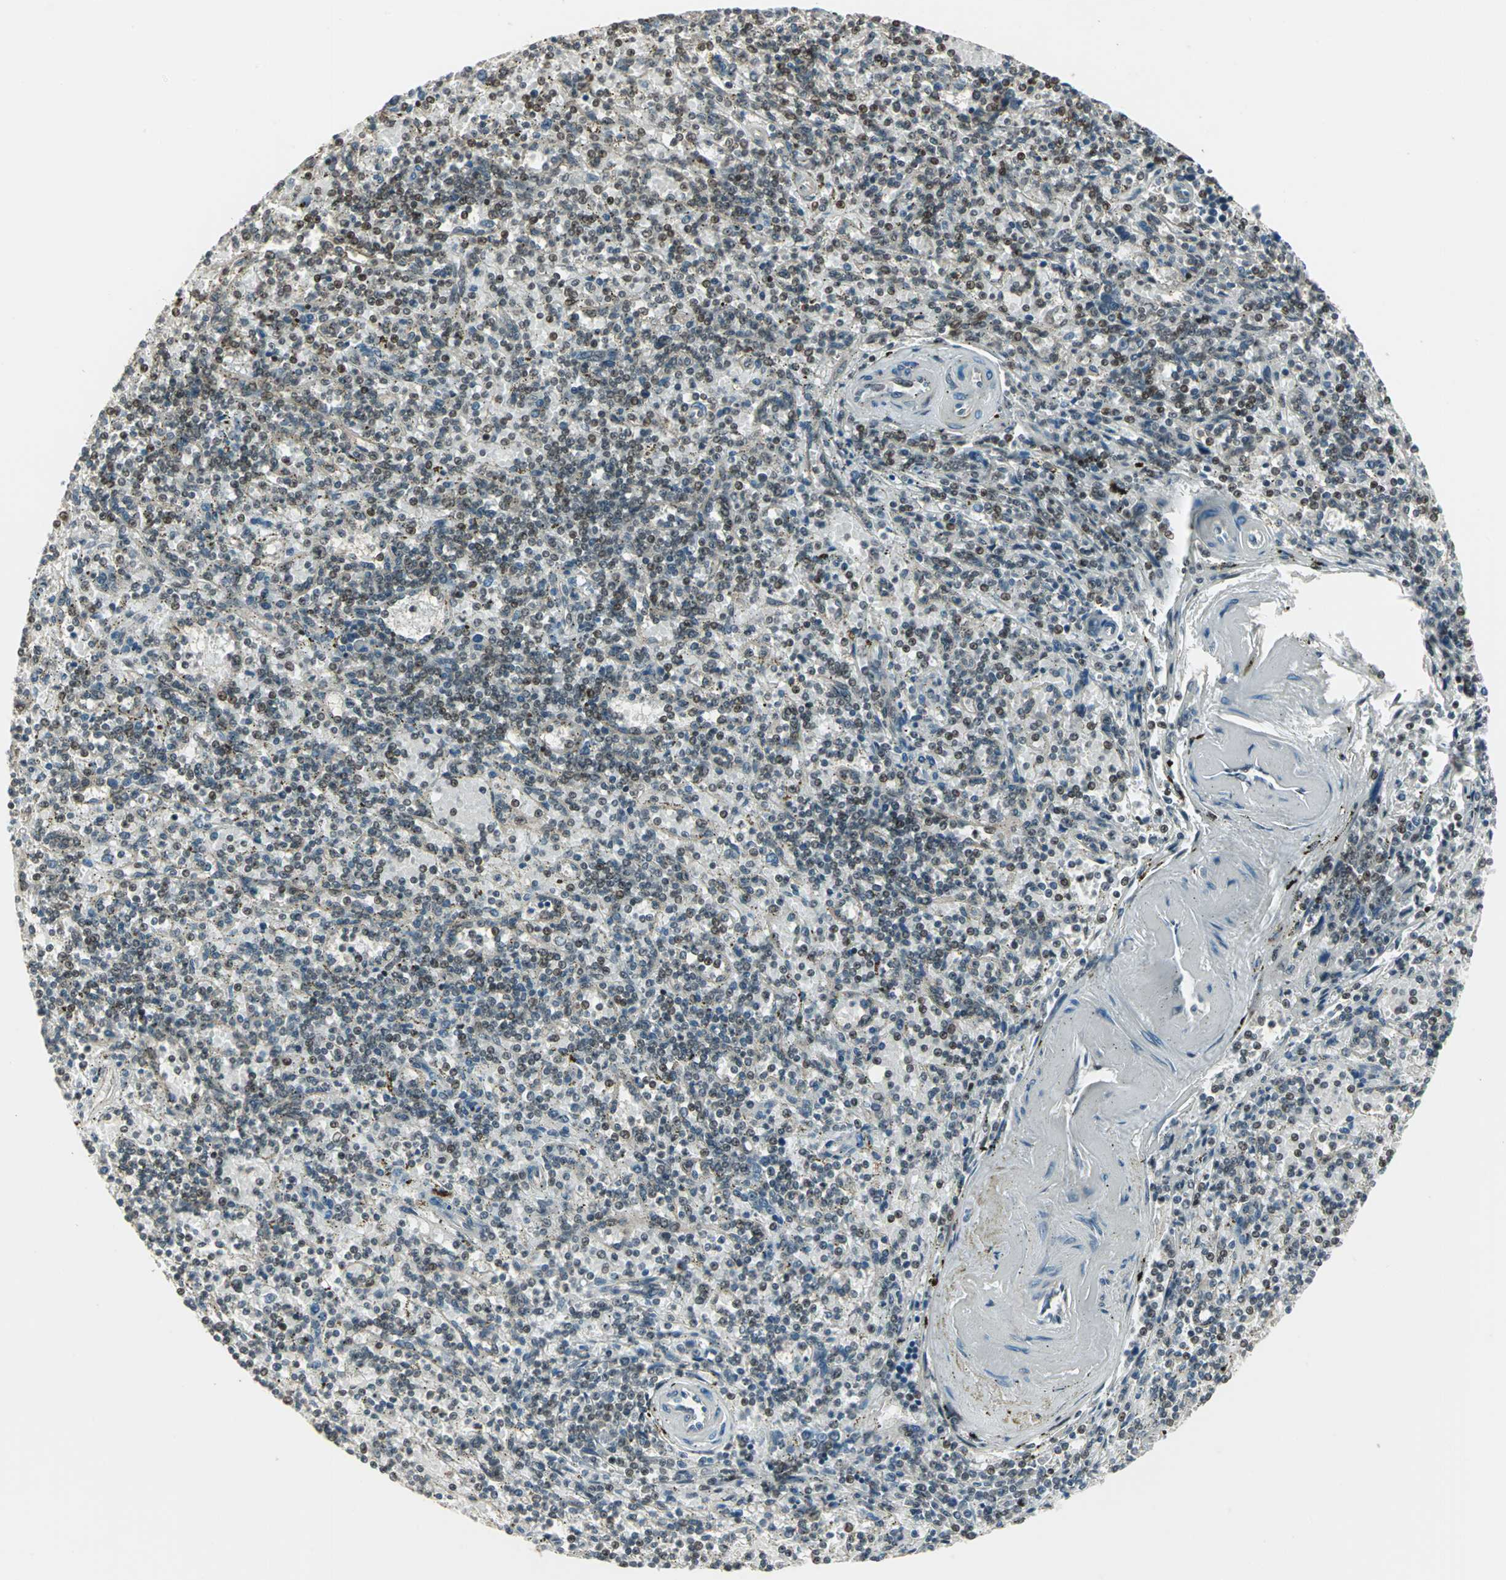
{"staining": {"intensity": "weak", "quantity": "25%-75%", "location": "nuclear"}, "tissue": "lymphoma", "cell_type": "Tumor cells", "image_type": "cancer", "snomed": [{"axis": "morphology", "description": "Malignant lymphoma, non-Hodgkin's type, Low grade"}, {"axis": "topography", "description": "Spleen"}], "caption": "Immunohistochemical staining of lymphoma displays low levels of weak nuclear positivity in approximately 25%-75% of tumor cells.", "gene": "PSMC3", "patient": {"sex": "male", "age": 73}}